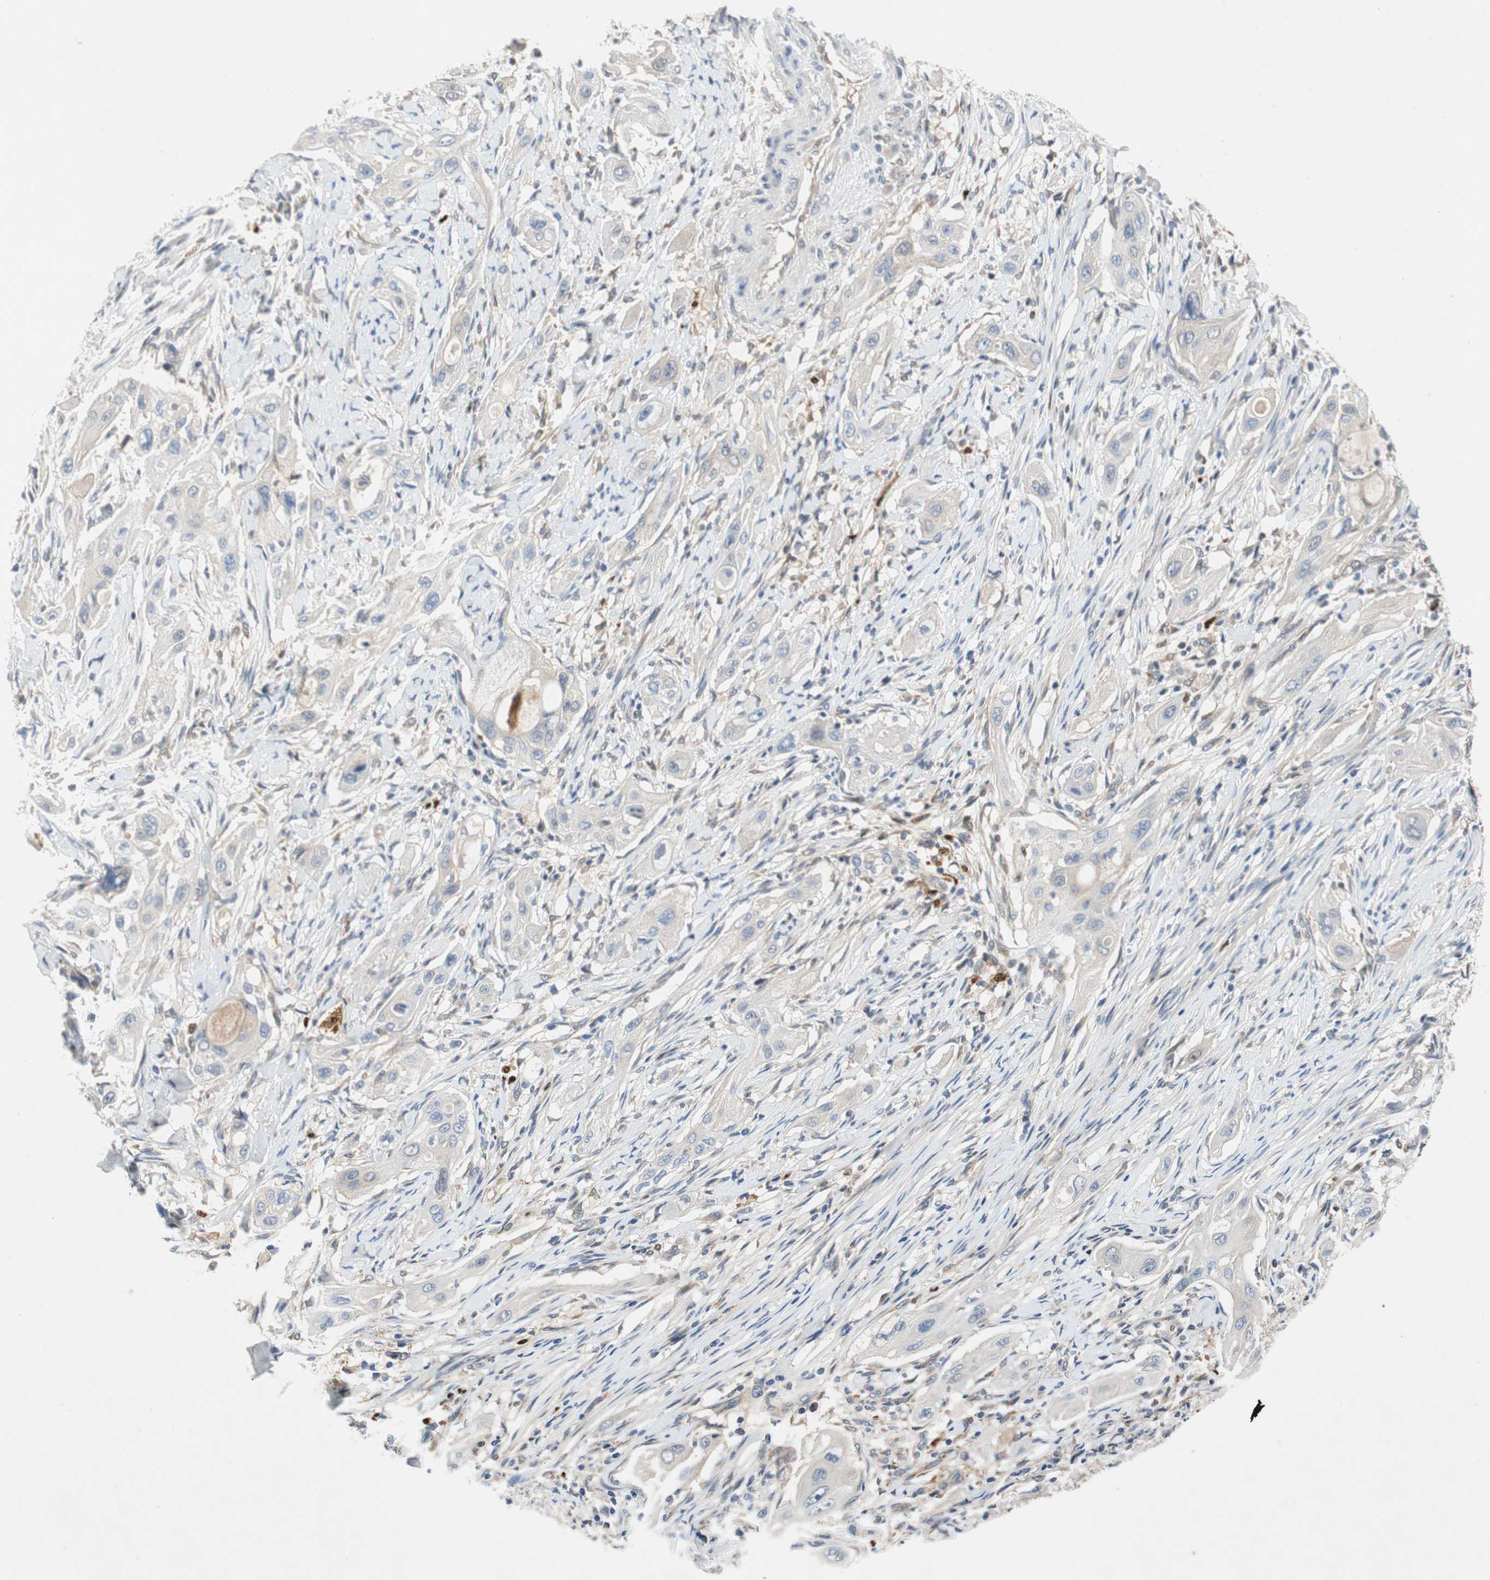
{"staining": {"intensity": "negative", "quantity": "none", "location": "none"}, "tissue": "lung cancer", "cell_type": "Tumor cells", "image_type": "cancer", "snomed": [{"axis": "morphology", "description": "Squamous cell carcinoma, NOS"}, {"axis": "topography", "description": "Lung"}], "caption": "A micrograph of human lung cancer (squamous cell carcinoma) is negative for staining in tumor cells.", "gene": "RELB", "patient": {"sex": "female", "age": 47}}